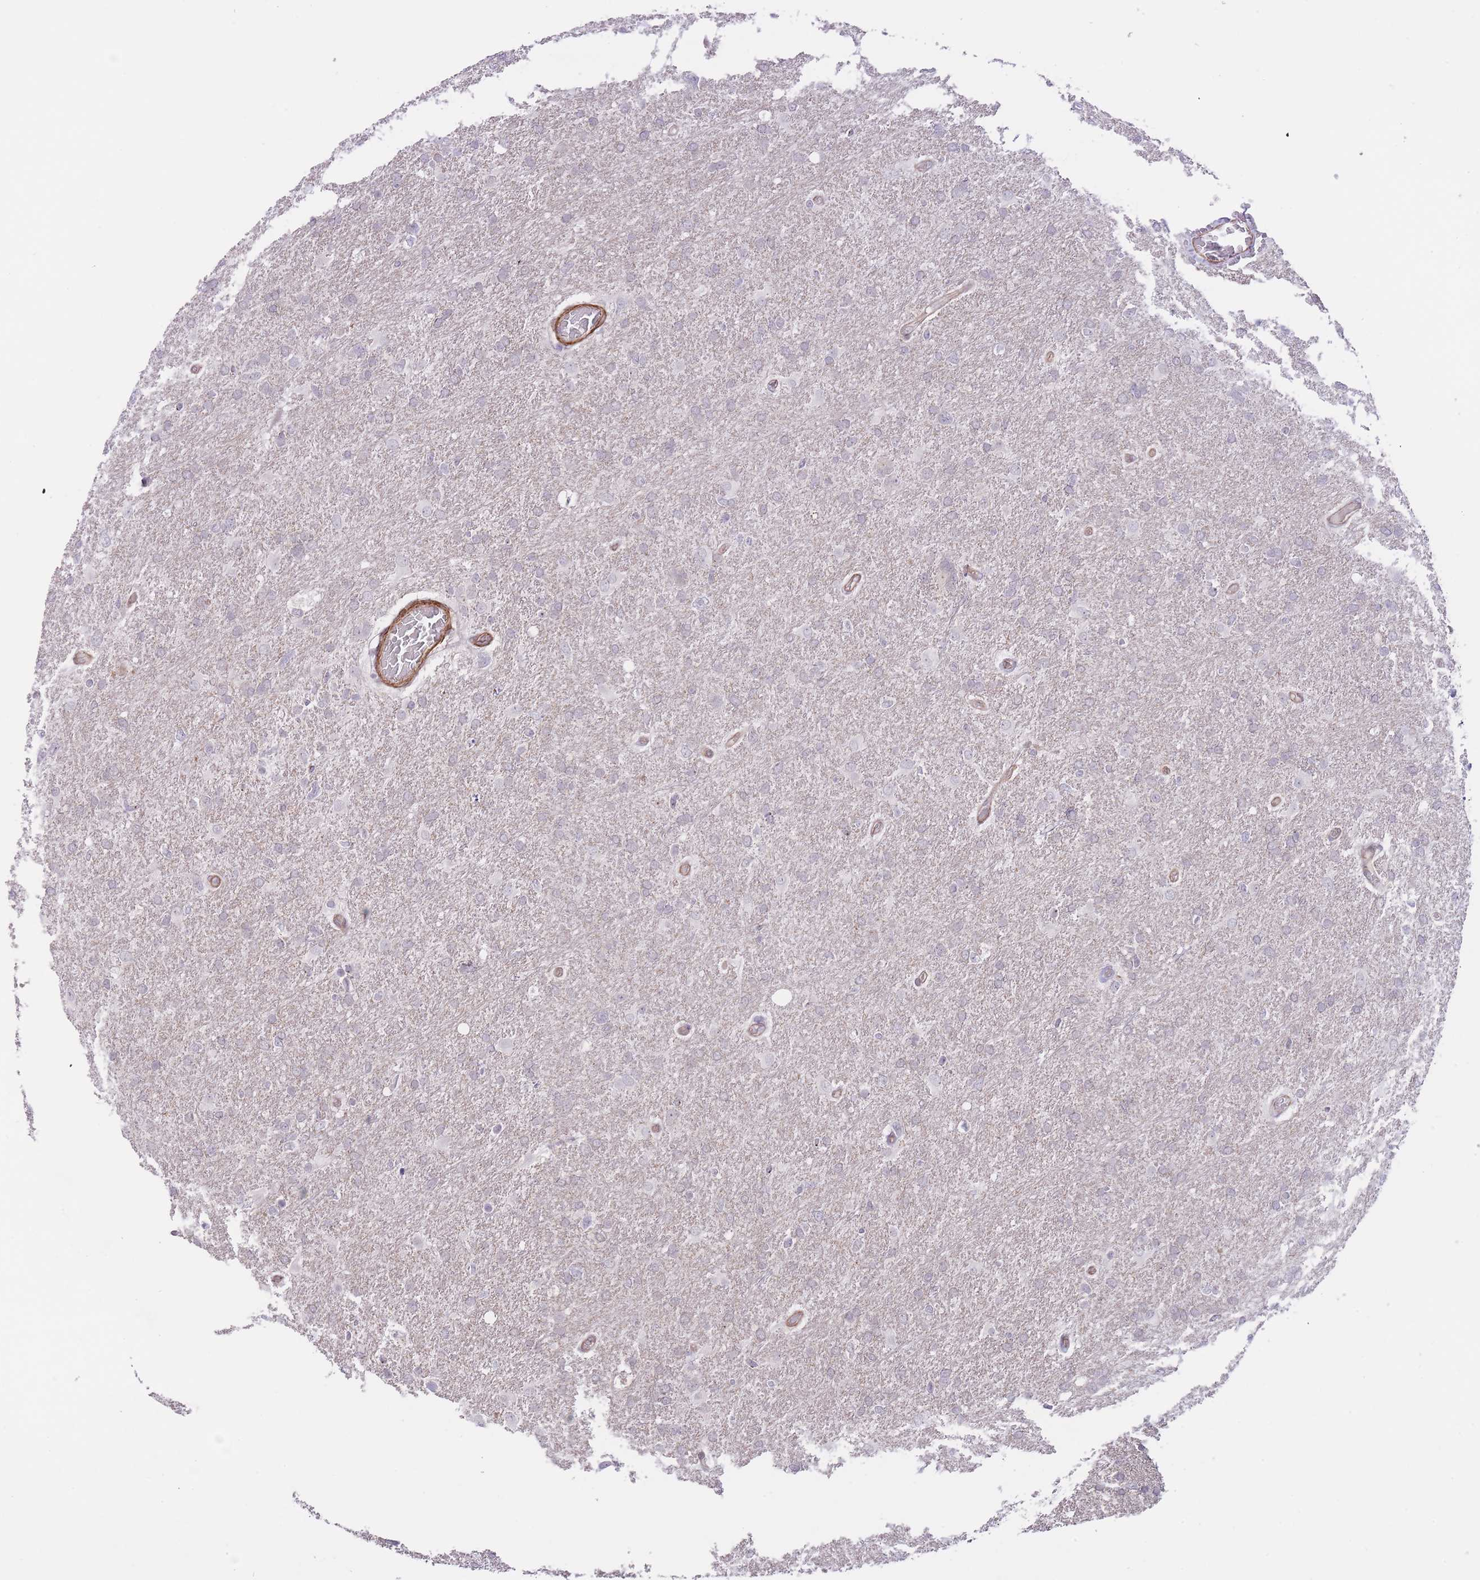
{"staining": {"intensity": "negative", "quantity": "none", "location": "none"}, "tissue": "glioma", "cell_type": "Tumor cells", "image_type": "cancer", "snomed": [{"axis": "morphology", "description": "Glioma, malignant, High grade"}, {"axis": "topography", "description": "Brain"}], "caption": "Histopathology image shows no protein staining in tumor cells of glioma tissue.", "gene": "QTRT1", "patient": {"sex": "male", "age": 61}}